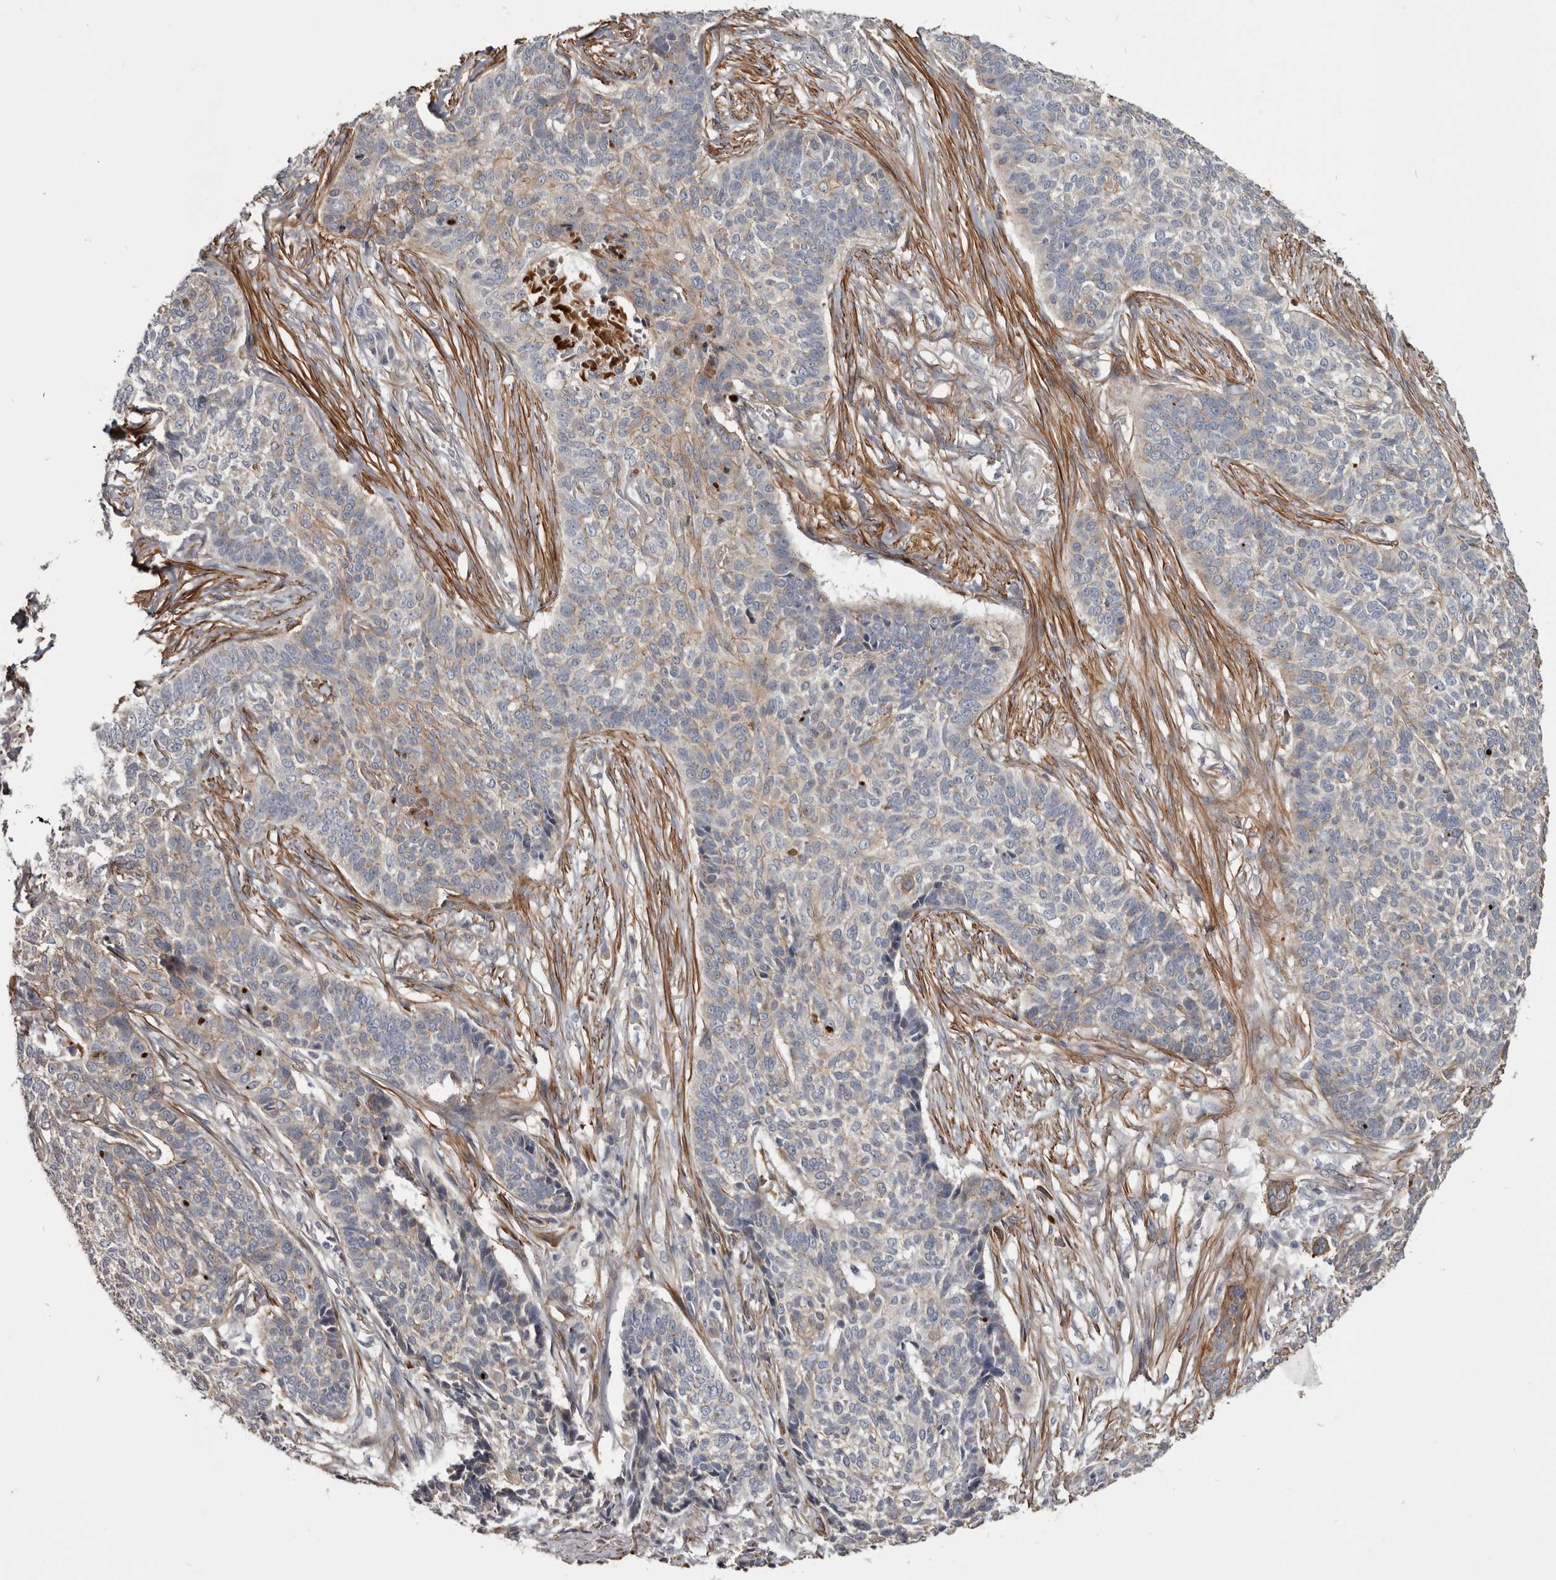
{"staining": {"intensity": "weak", "quantity": "<25%", "location": "cytoplasmic/membranous"}, "tissue": "skin cancer", "cell_type": "Tumor cells", "image_type": "cancer", "snomed": [{"axis": "morphology", "description": "Basal cell carcinoma"}, {"axis": "topography", "description": "Skin"}], "caption": "Tumor cells are negative for brown protein staining in skin cancer. (DAB (3,3'-diaminobenzidine) immunohistochemistry (IHC) visualized using brightfield microscopy, high magnification).", "gene": "CGN", "patient": {"sex": "male", "age": 85}}